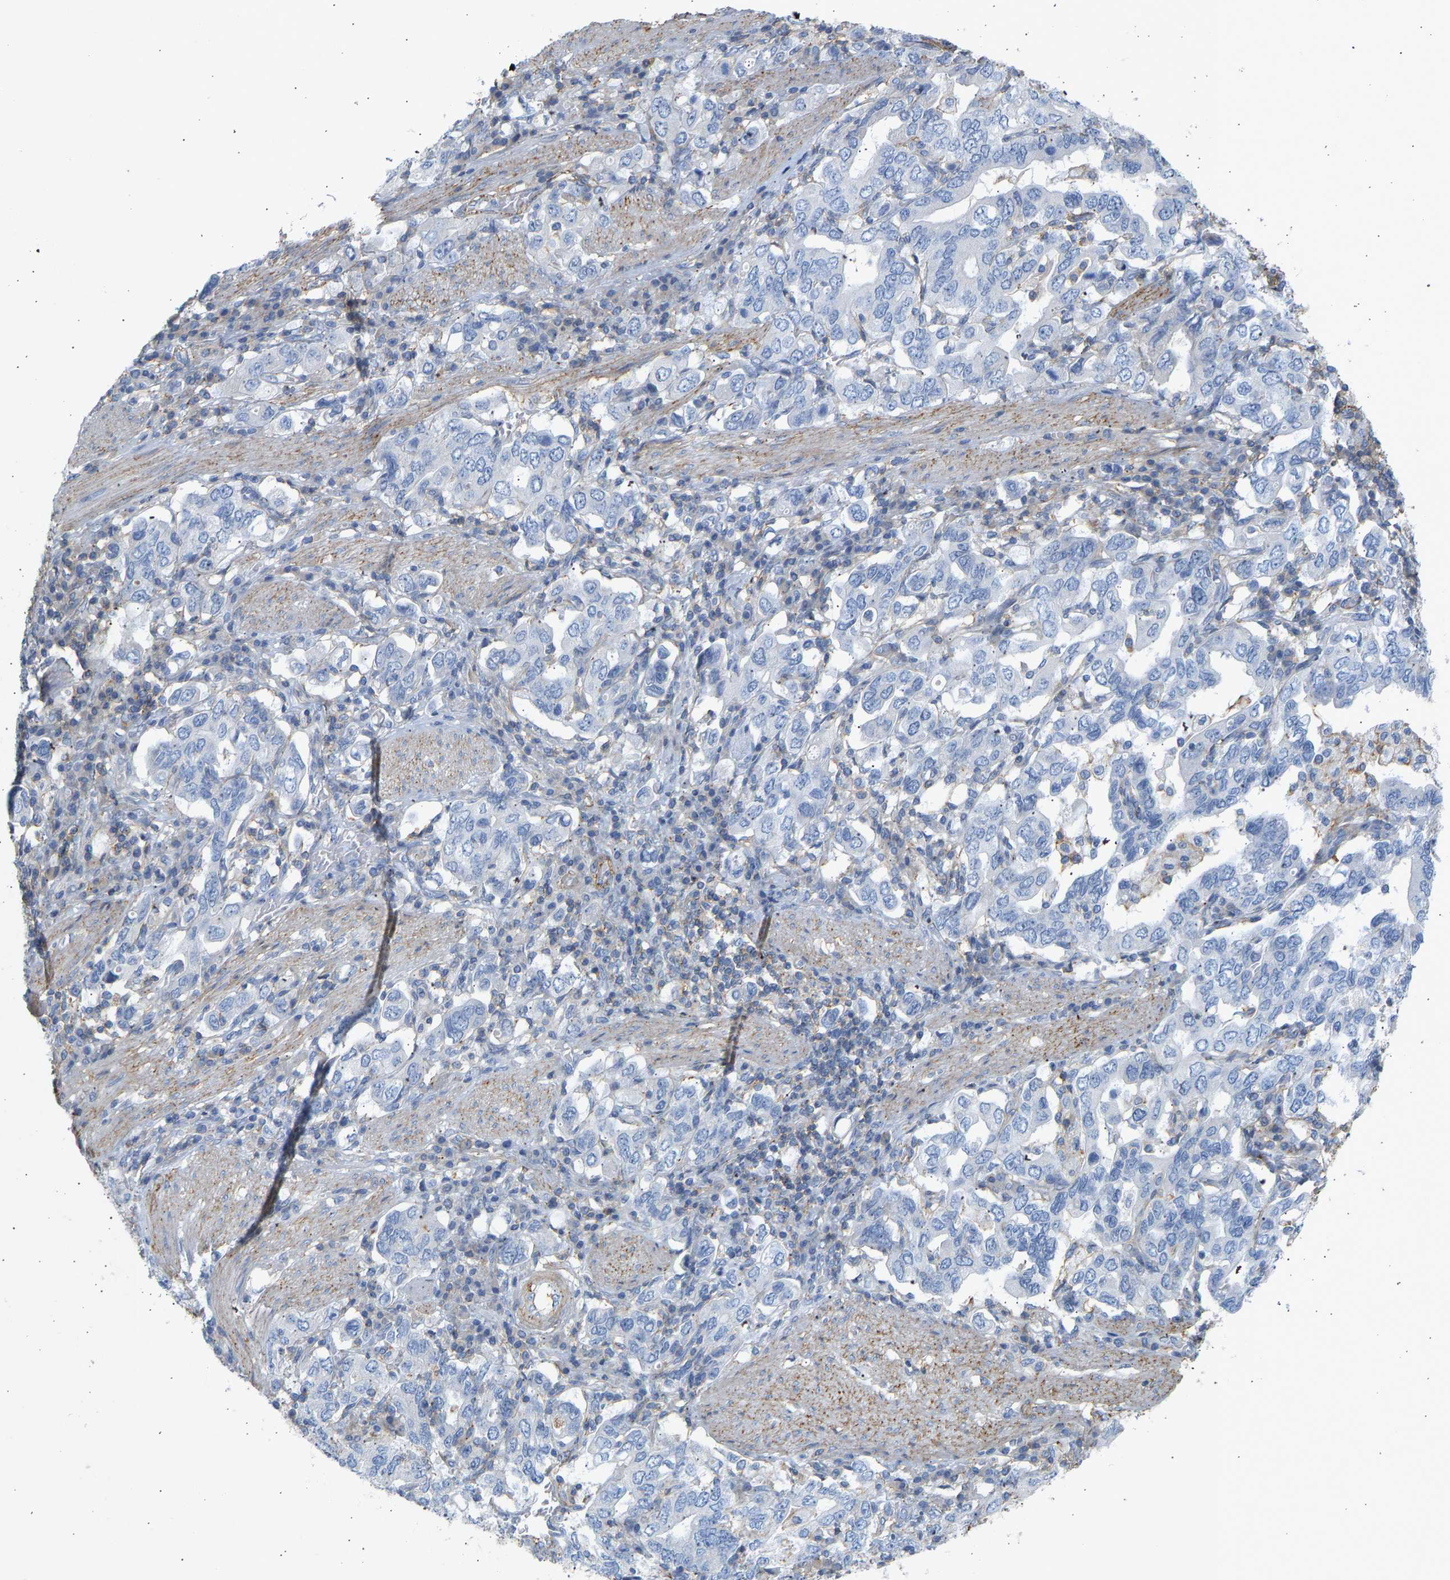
{"staining": {"intensity": "negative", "quantity": "none", "location": "none"}, "tissue": "stomach cancer", "cell_type": "Tumor cells", "image_type": "cancer", "snomed": [{"axis": "morphology", "description": "Adenocarcinoma, NOS"}, {"axis": "topography", "description": "Stomach, upper"}], "caption": "DAB (3,3'-diaminobenzidine) immunohistochemical staining of stomach adenocarcinoma displays no significant expression in tumor cells.", "gene": "BVES", "patient": {"sex": "male", "age": 62}}